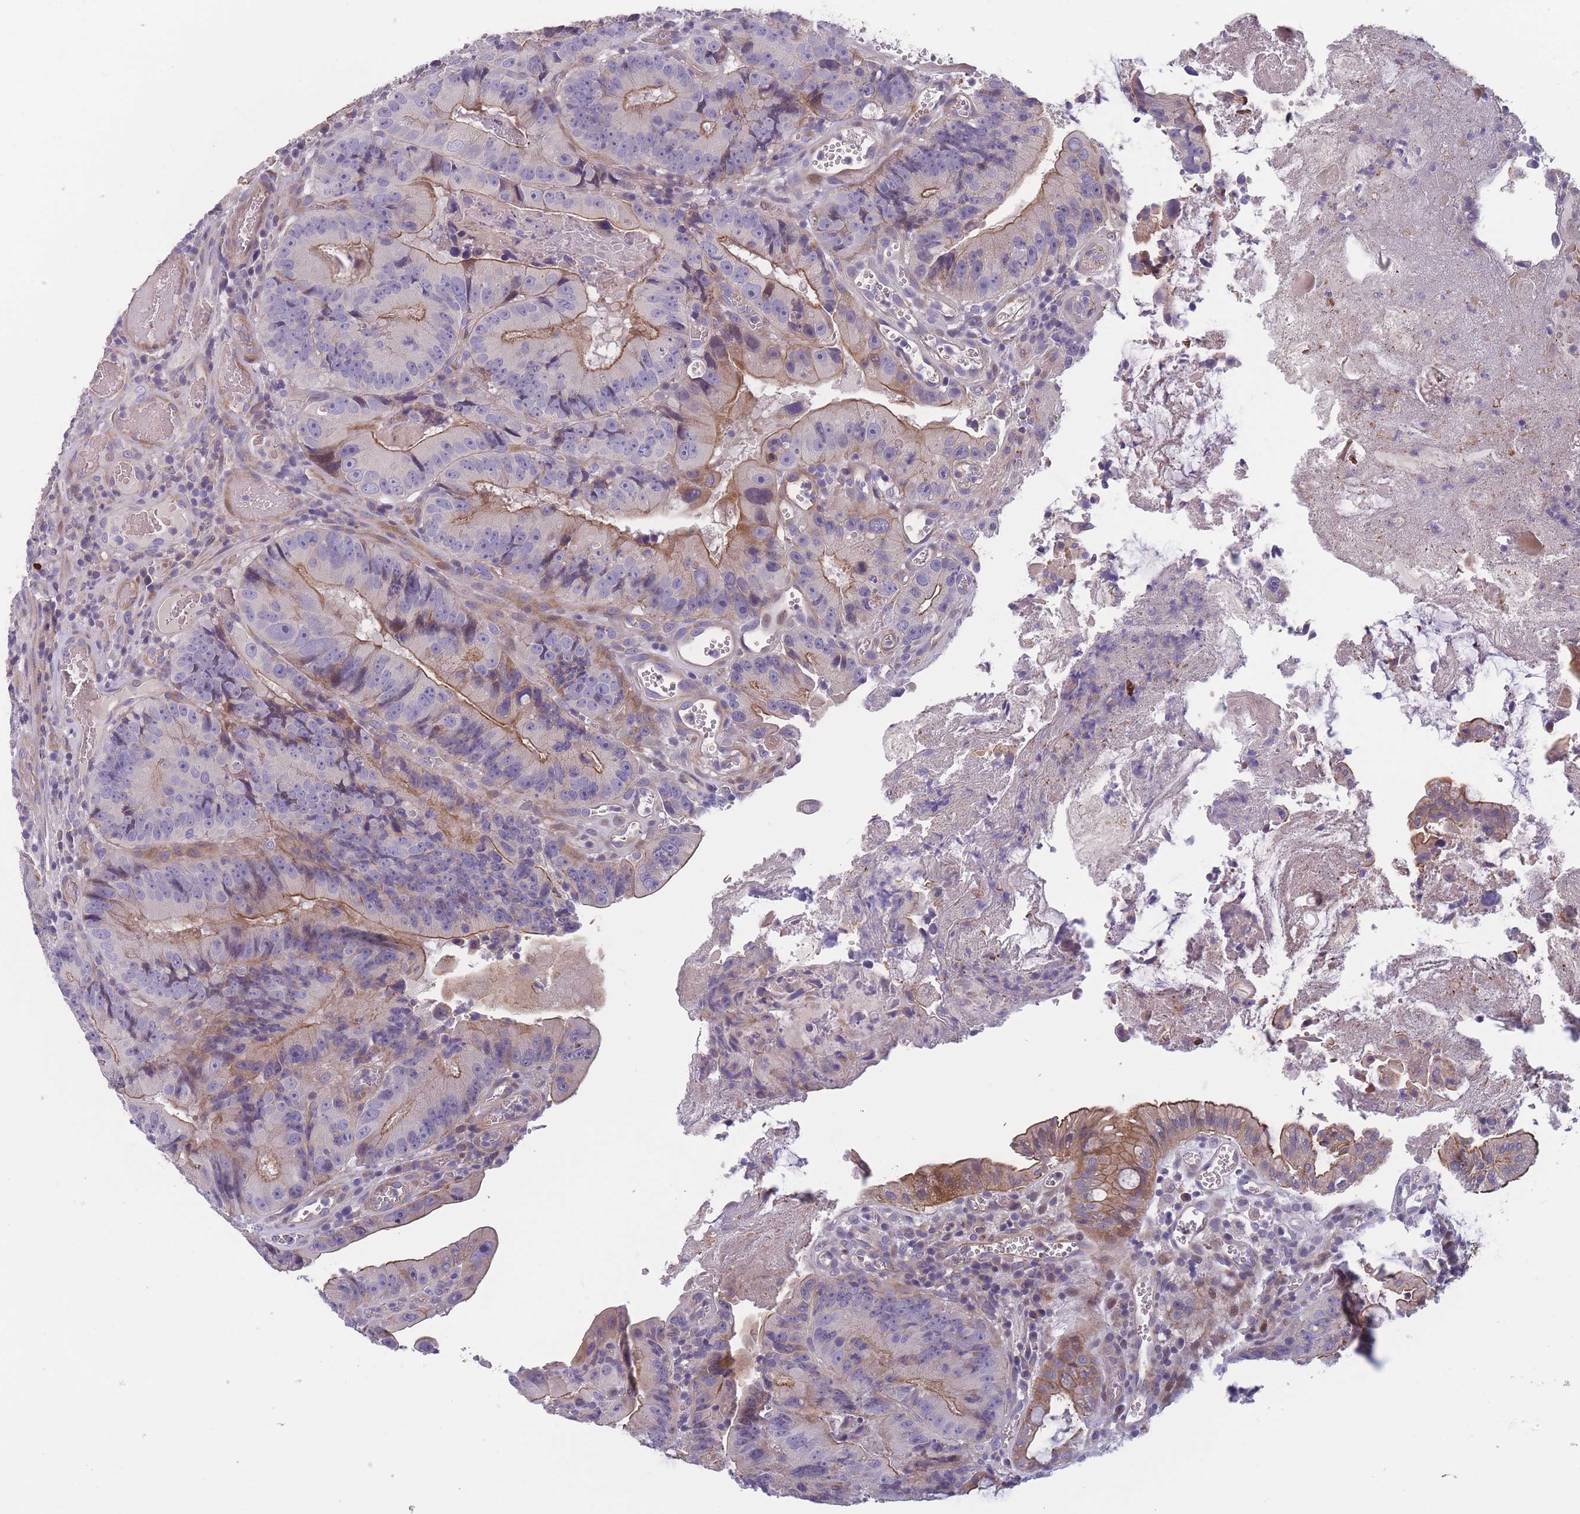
{"staining": {"intensity": "moderate", "quantity": "25%-75%", "location": "cytoplasmic/membranous"}, "tissue": "colorectal cancer", "cell_type": "Tumor cells", "image_type": "cancer", "snomed": [{"axis": "morphology", "description": "Adenocarcinoma, NOS"}, {"axis": "topography", "description": "Colon"}], "caption": "This micrograph demonstrates IHC staining of human colorectal cancer, with medium moderate cytoplasmic/membranous positivity in approximately 25%-75% of tumor cells.", "gene": "FAM83F", "patient": {"sex": "female", "age": 86}}